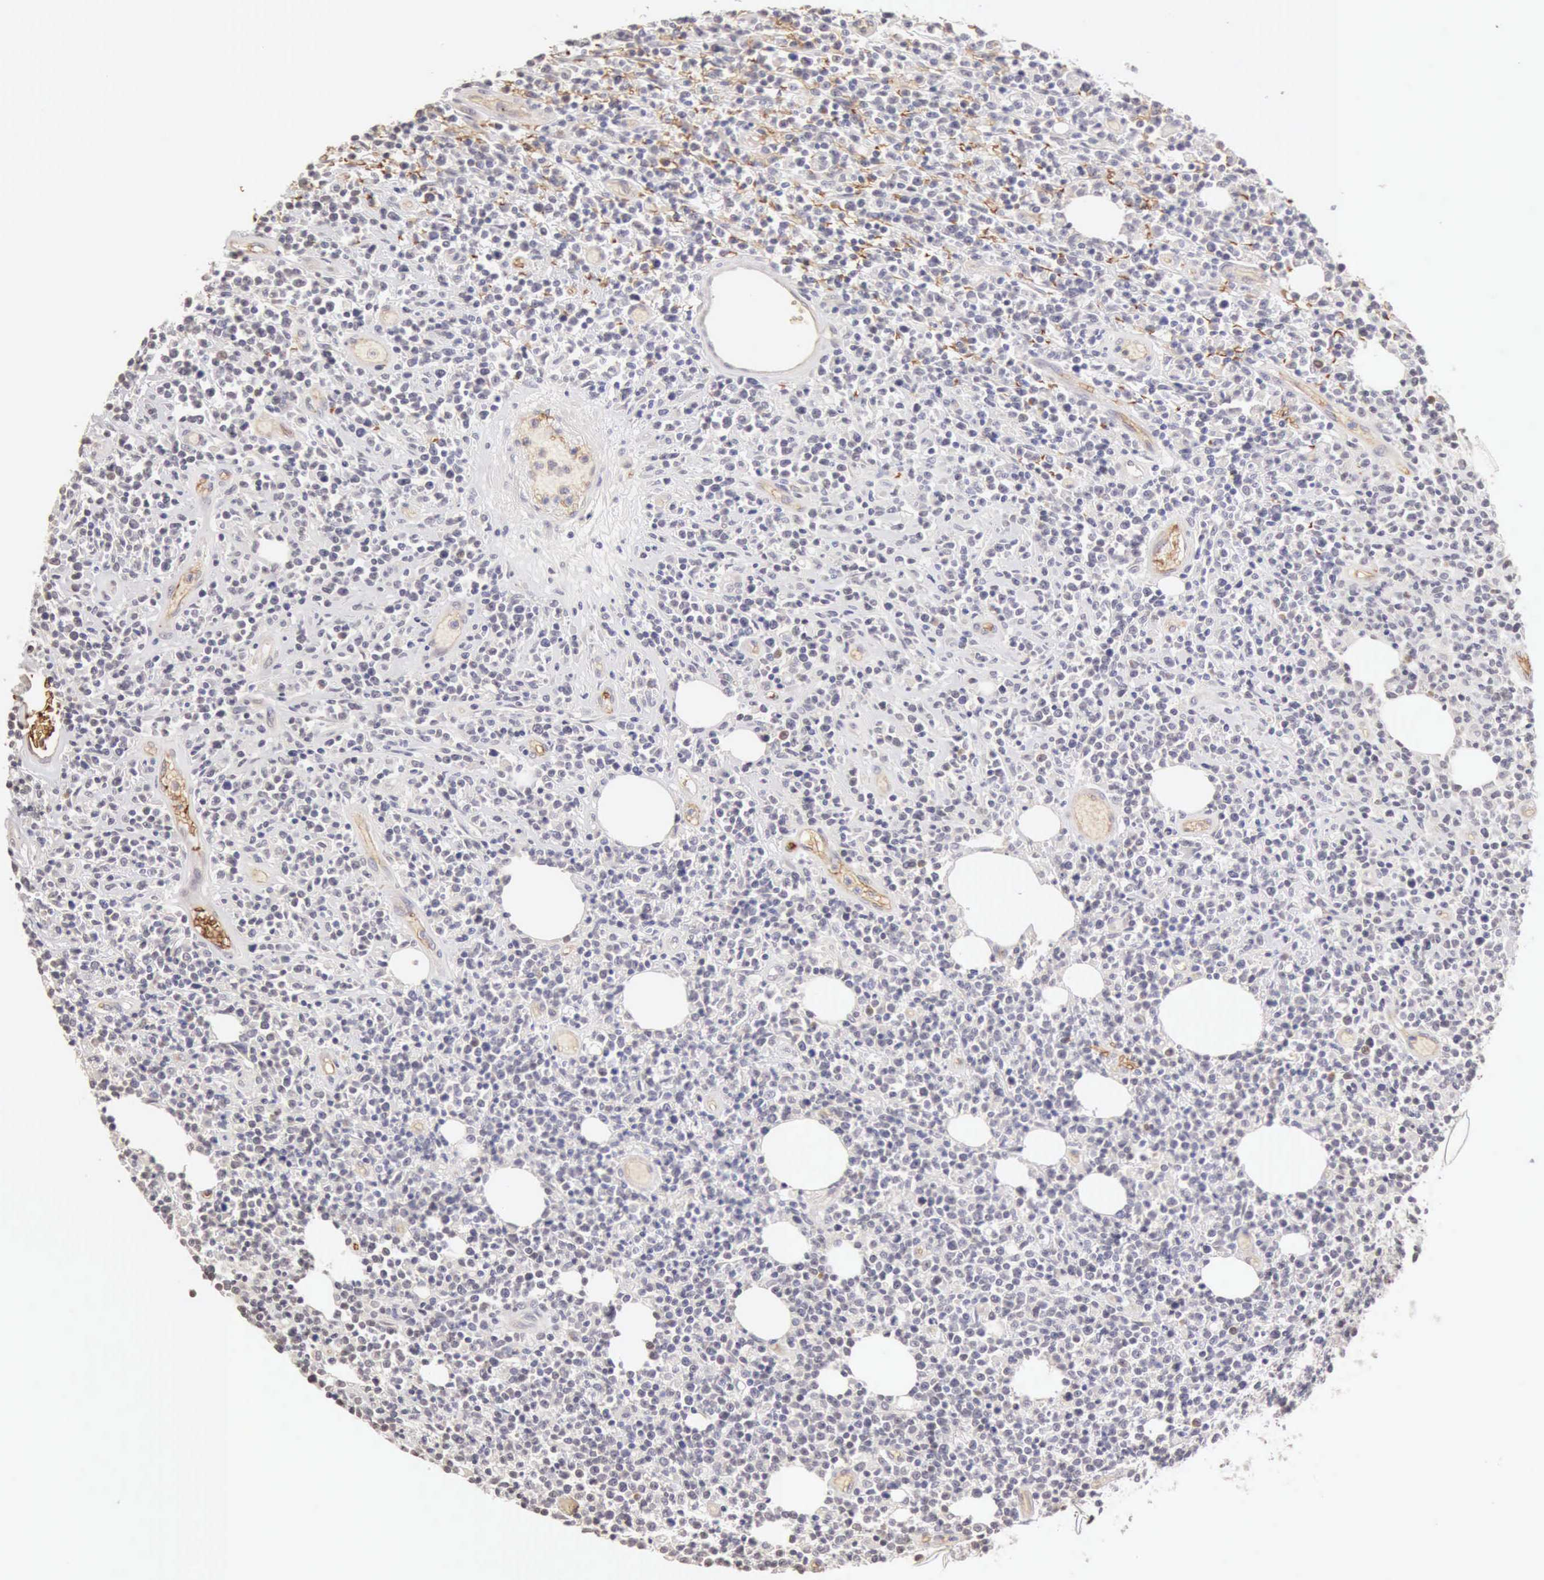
{"staining": {"intensity": "negative", "quantity": "none", "location": "none"}, "tissue": "lymphoma", "cell_type": "Tumor cells", "image_type": "cancer", "snomed": [{"axis": "morphology", "description": "Malignant lymphoma, non-Hodgkin's type, High grade"}, {"axis": "topography", "description": "Colon"}], "caption": "This is an immunohistochemistry image of malignant lymphoma, non-Hodgkin's type (high-grade). There is no expression in tumor cells.", "gene": "CFI", "patient": {"sex": "male", "age": 82}}